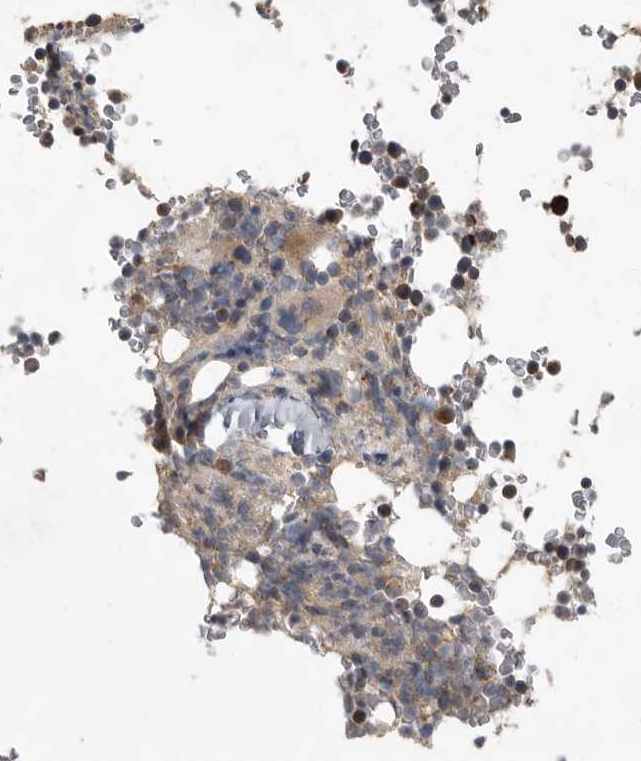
{"staining": {"intensity": "moderate", "quantity": "<25%", "location": "cytoplasmic/membranous"}, "tissue": "bone marrow", "cell_type": "Hematopoietic cells", "image_type": "normal", "snomed": [{"axis": "morphology", "description": "Normal tissue, NOS"}, {"axis": "topography", "description": "Bone marrow"}], "caption": "A low amount of moderate cytoplasmic/membranous expression is present in approximately <25% of hematopoietic cells in unremarkable bone marrow. The protein of interest is shown in brown color, while the nuclei are stained blue.", "gene": "KIF26B", "patient": {"sex": "male", "age": 58}}